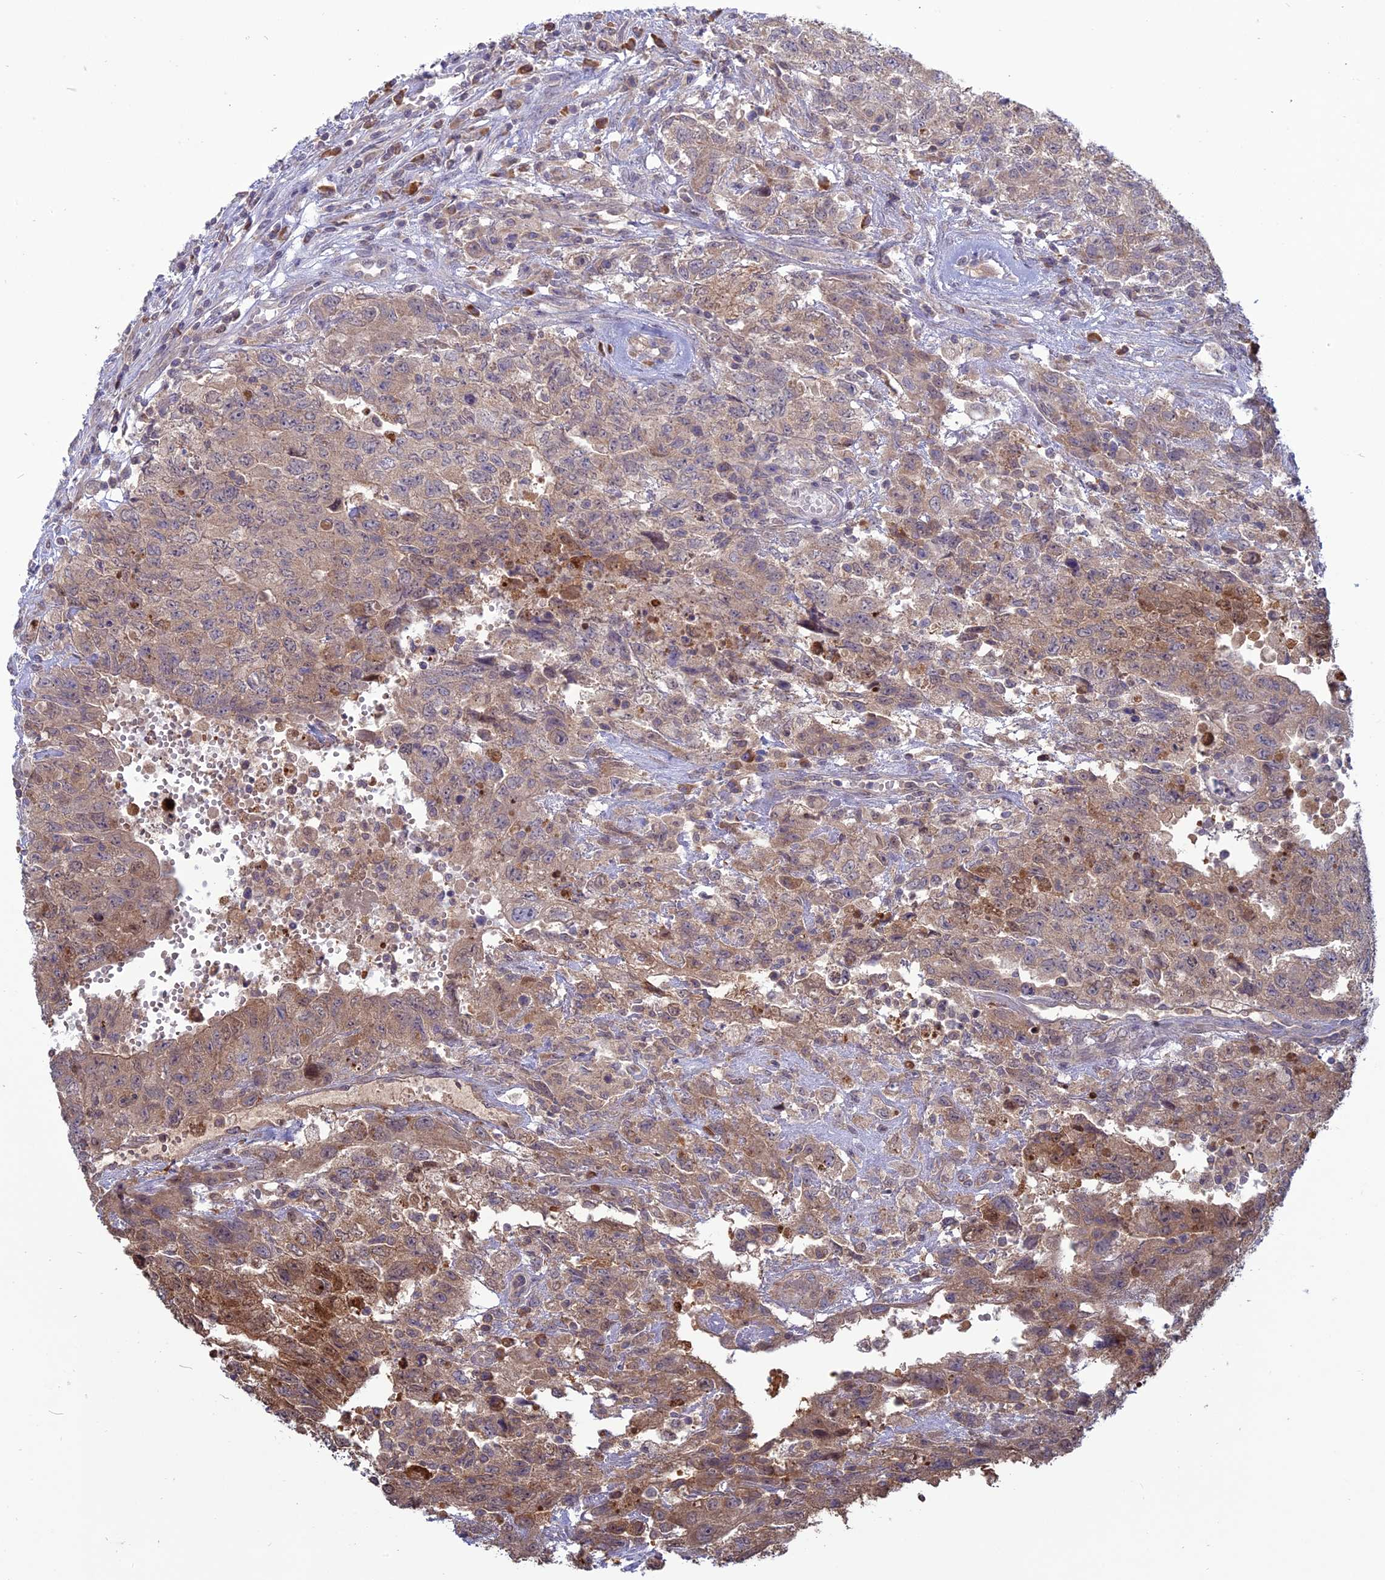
{"staining": {"intensity": "weak", "quantity": "25%-75%", "location": "cytoplasmic/membranous"}, "tissue": "testis cancer", "cell_type": "Tumor cells", "image_type": "cancer", "snomed": [{"axis": "morphology", "description": "Carcinoma, Embryonal, NOS"}, {"axis": "topography", "description": "Testis"}], "caption": "The micrograph shows a brown stain indicating the presence of a protein in the cytoplasmic/membranous of tumor cells in testis cancer (embryonal carcinoma).", "gene": "TMEM208", "patient": {"sex": "male", "age": 34}}